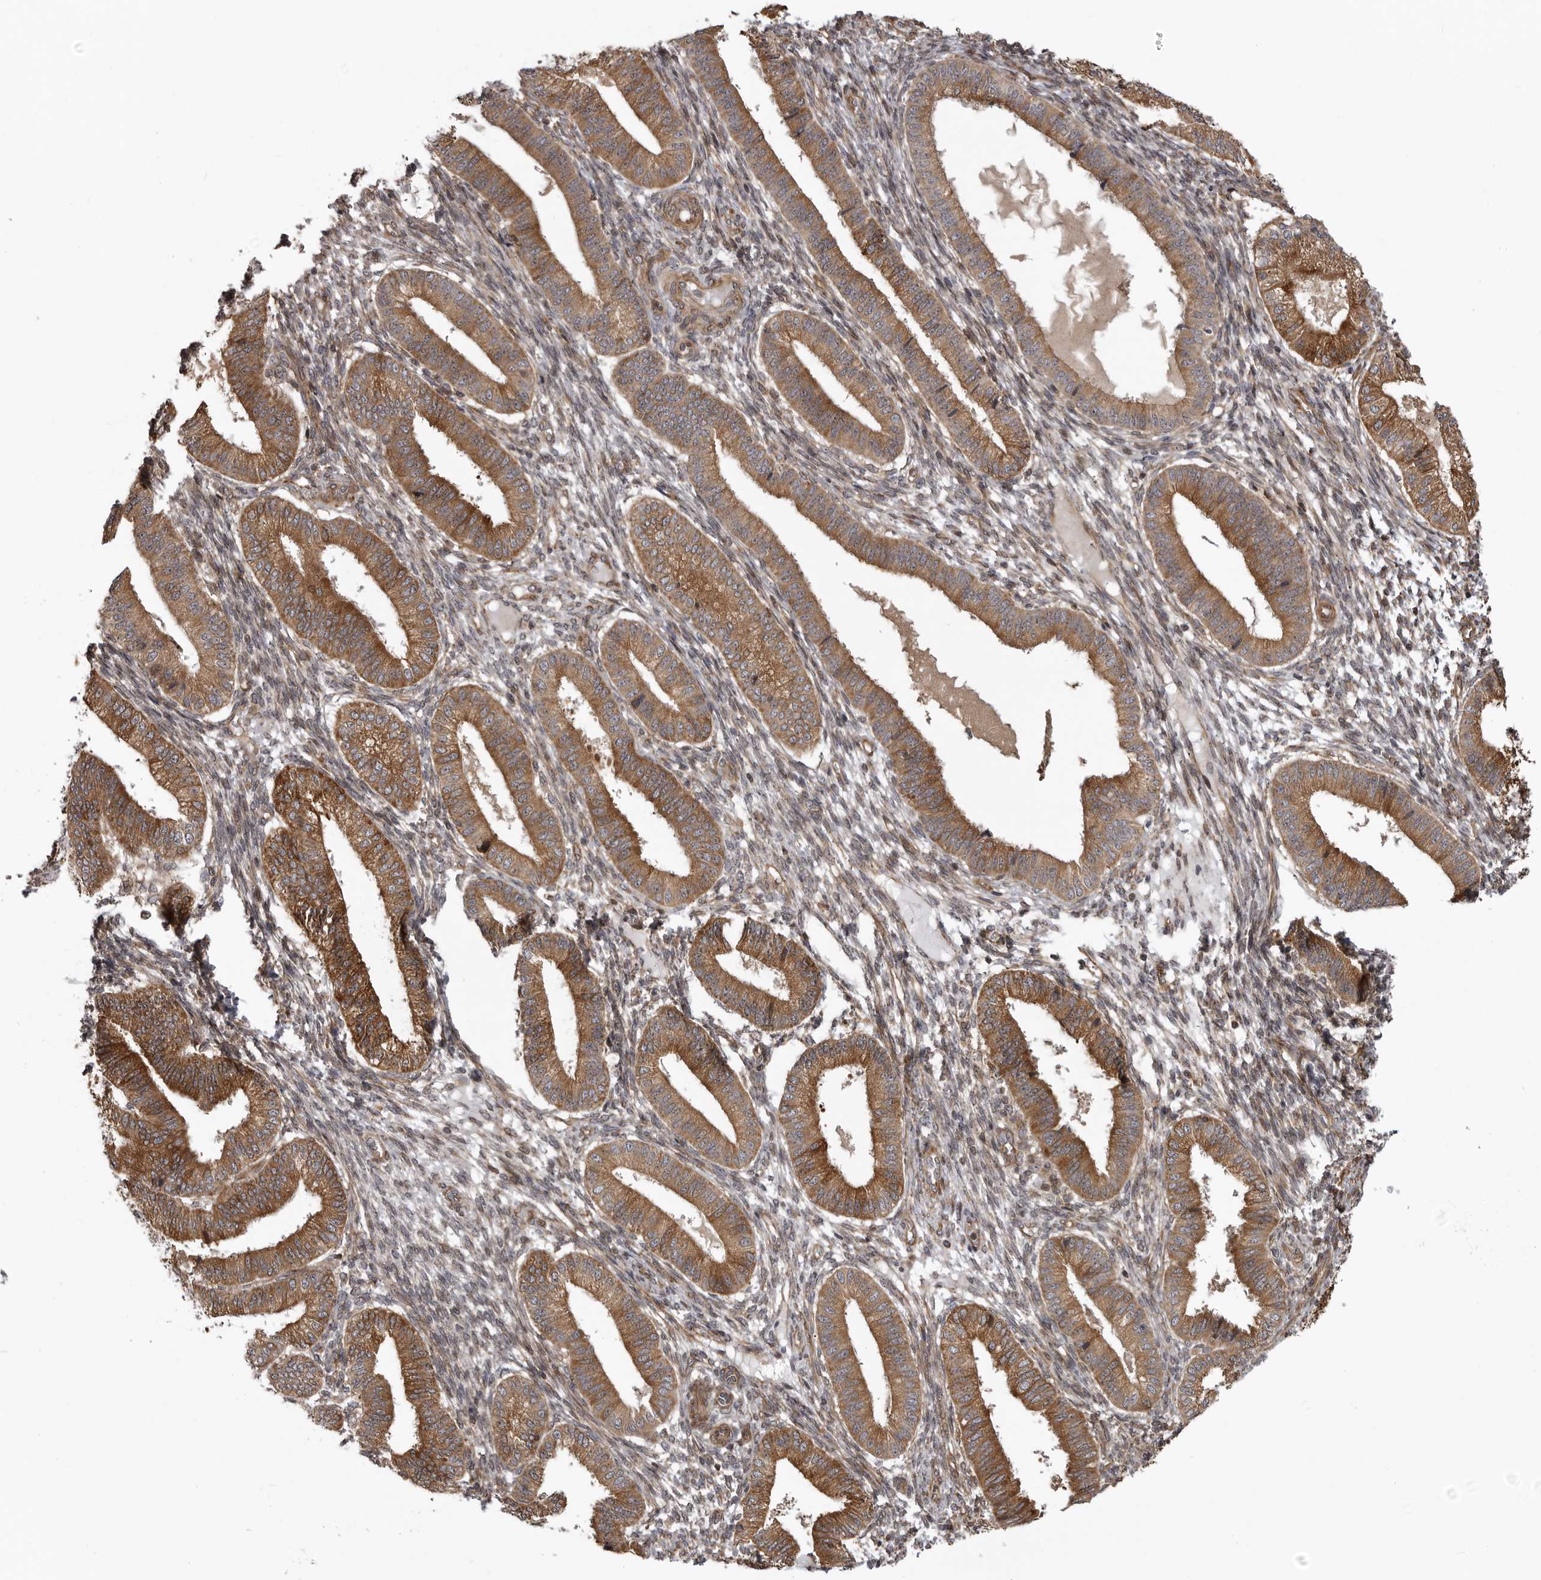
{"staining": {"intensity": "weak", "quantity": "25%-75%", "location": "cytoplasmic/membranous"}, "tissue": "endometrium", "cell_type": "Cells in endometrial stroma", "image_type": "normal", "snomed": [{"axis": "morphology", "description": "Normal tissue, NOS"}, {"axis": "topography", "description": "Endometrium"}], "caption": "Immunohistochemistry (IHC) of normal endometrium shows low levels of weak cytoplasmic/membranous staining in about 25%-75% of cells in endometrial stroma. (DAB (3,3'-diaminobenzidine) IHC with brightfield microscopy, high magnification).", "gene": "ZNRF1", "patient": {"sex": "female", "age": 39}}